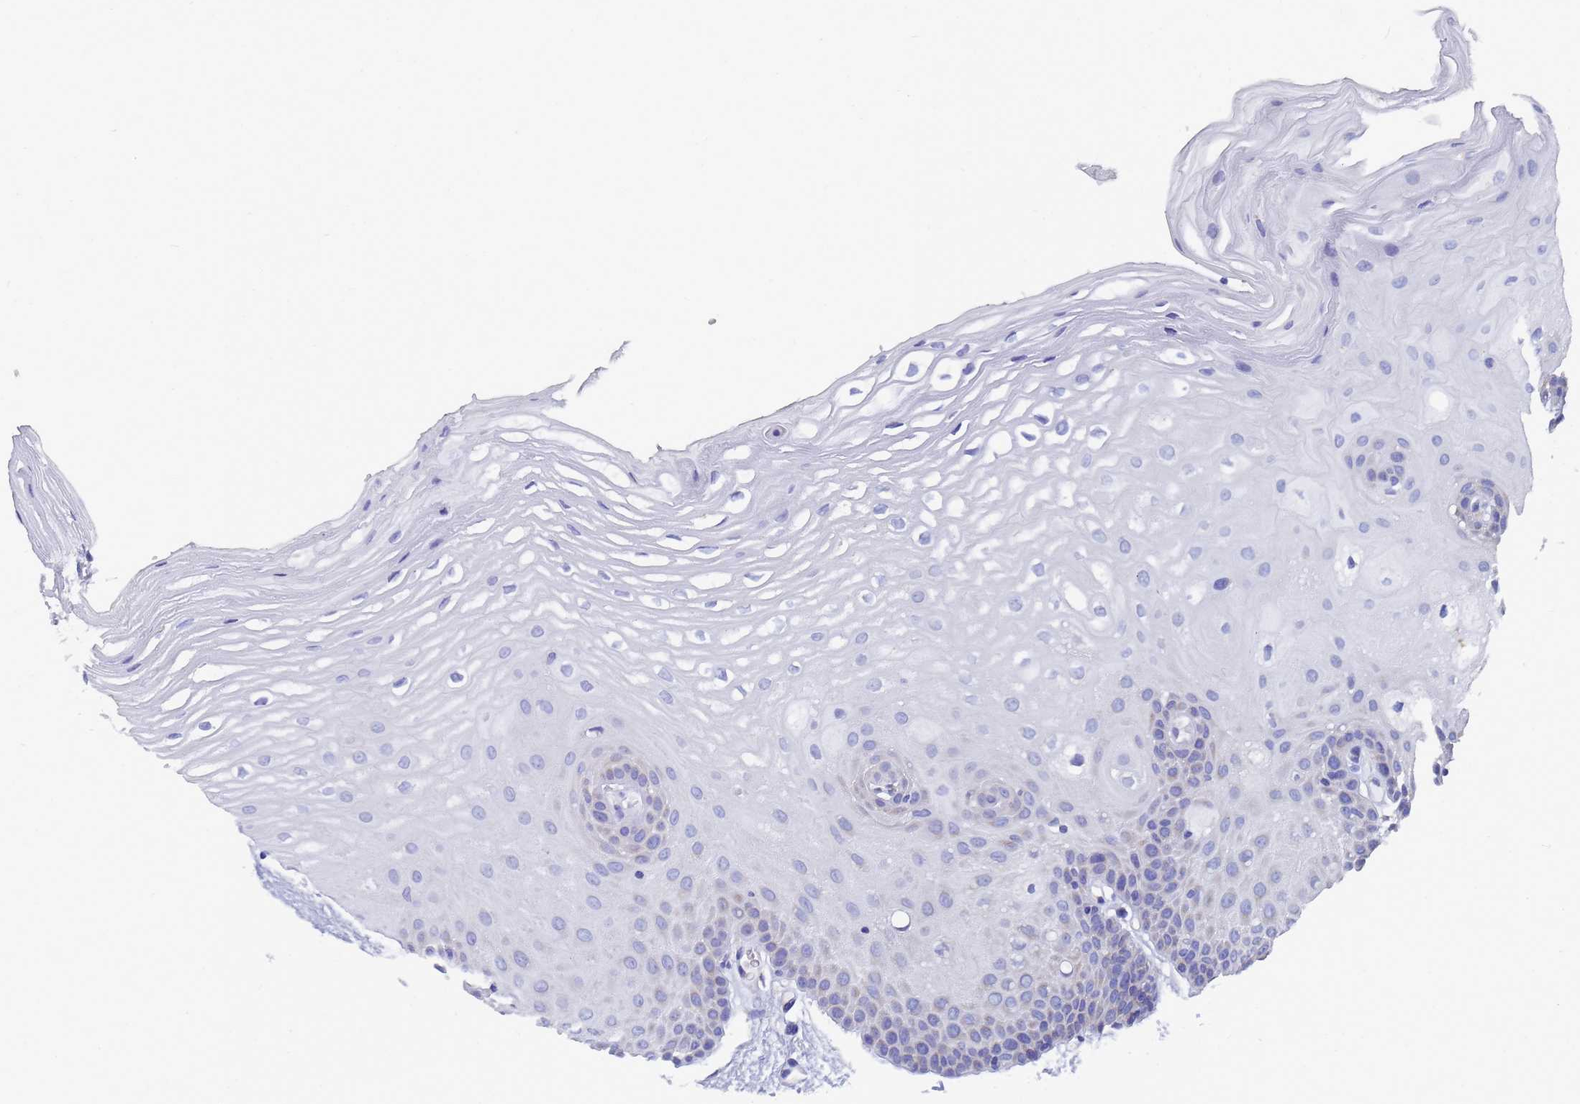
{"staining": {"intensity": "negative", "quantity": "none", "location": "none"}, "tissue": "oral mucosa", "cell_type": "Squamous epithelial cells", "image_type": "normal", "snomed": [{"axis": "morphology", "description": "Normal tissue, NOS"}, {"axis": "topography", "description": "Oral tissue"}, {"axis": "topography", "description": "Tounge, NOS"}], "caption": "A high-resolution histopathology image shows immunohistochemistry (IHC) staining of benign oral mucosa, which shows no significant positivity in squamous epithelial cells.", "gene": "TM4SF4", "patient": {"sex": "female", "age": 73}}